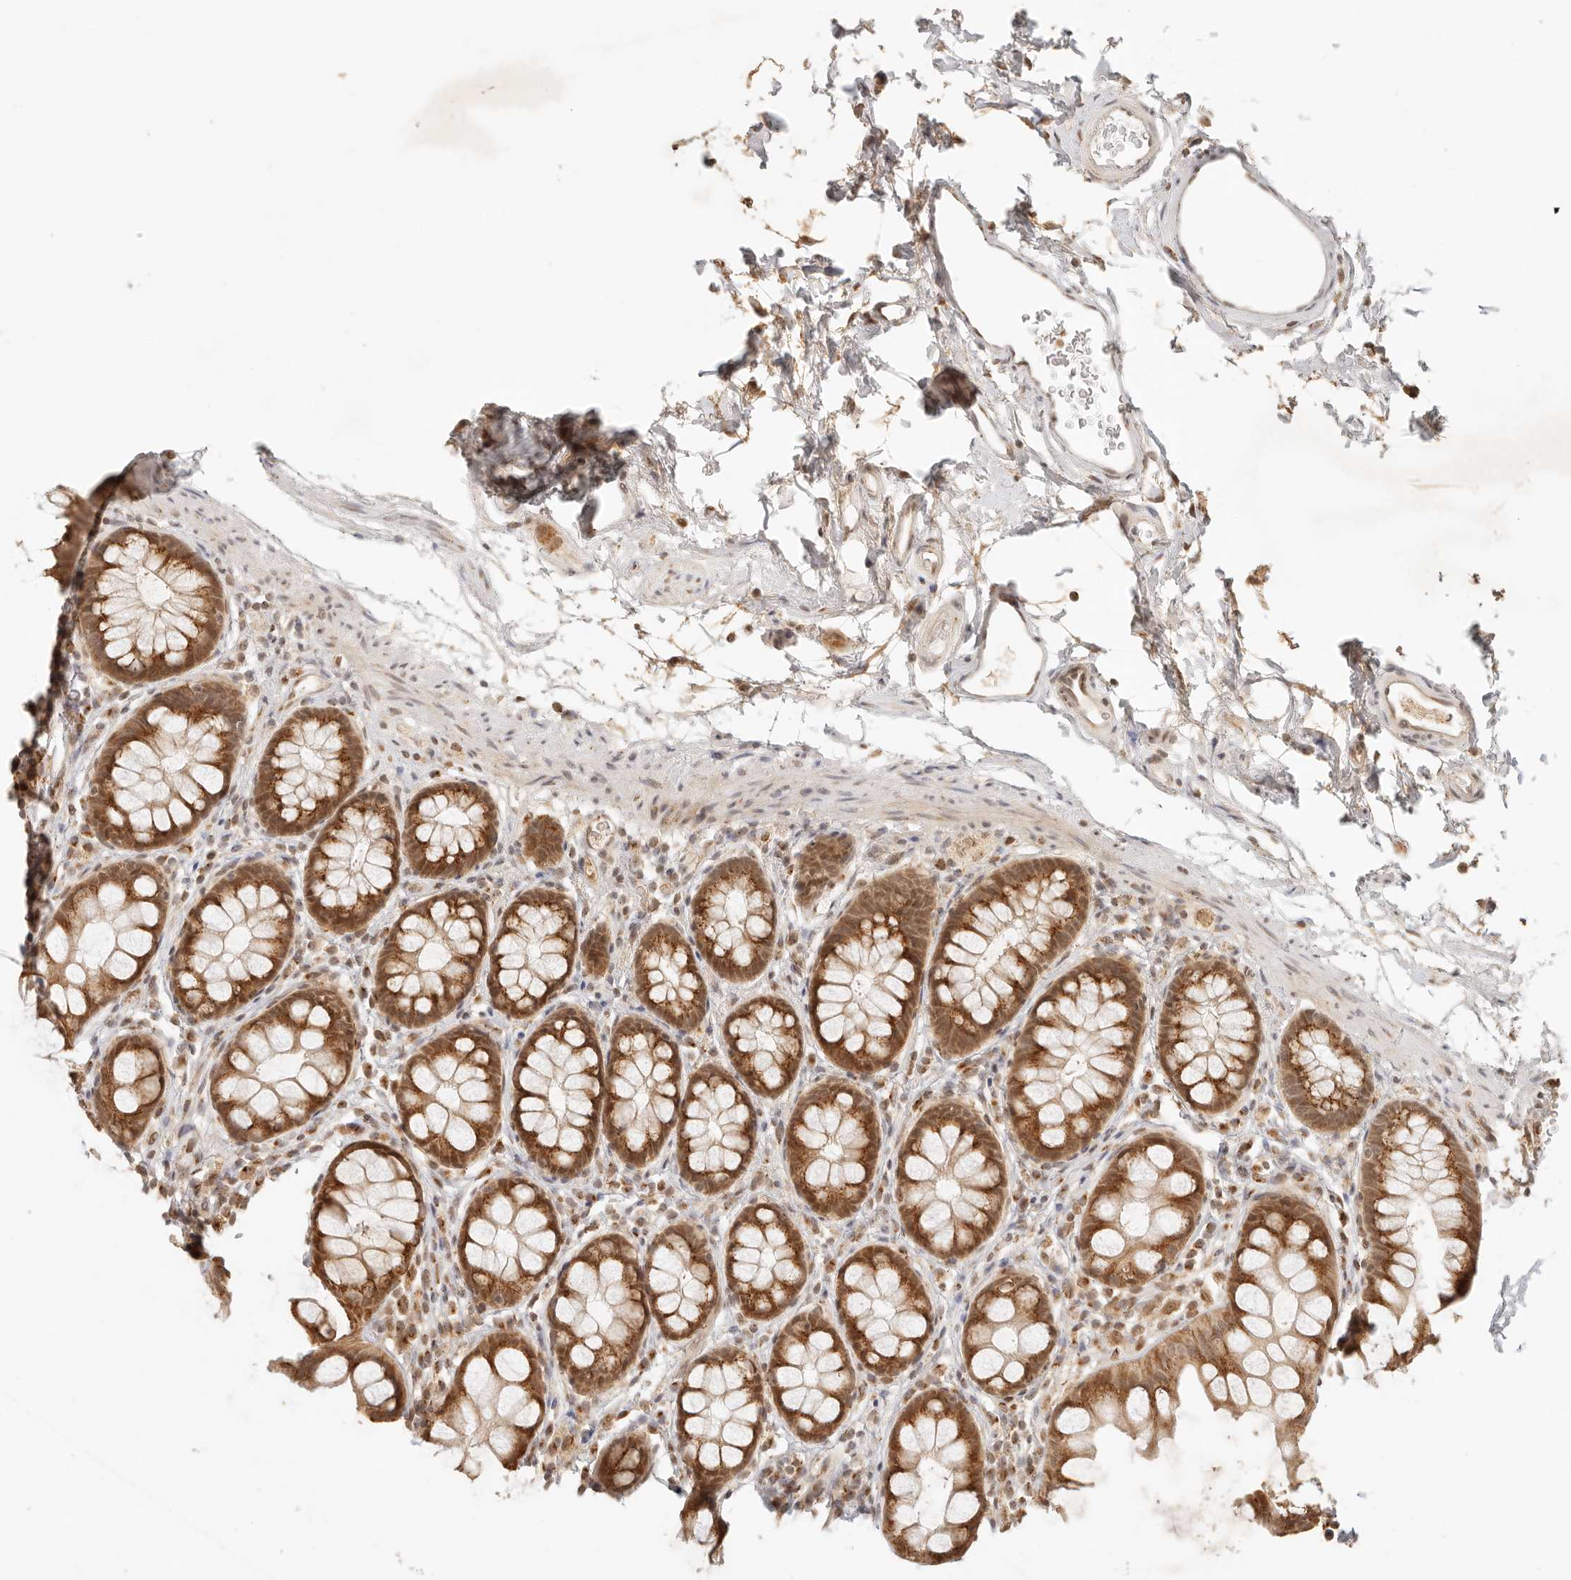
{"staining": {"intensity": "strong", "quantity": ">75%", "location": "cytoplasmic/membranous,nuclear"}, "tissue": "rectum", "cell_type": "Glandular cells", "image_type": "normal", "snomed": [{"axis": "morphology", "description": "Normal tissue, NOS"}, {"axis": "topography", "description": "Rectum"}], "caption": "Immunohistochemistry (IHC) histopathology image of benign rectum: human rectum stained using immunohistochemistry (IHC) shows high levels of strong protein expression localized specifically in the cytoplasmic/membranous,nuclear of glandular cells, appearing as a cytoplasmic/membranous,nuclear brown color.", "gene": "INTS11", "patient": {"sex": "female", "age": 65}}